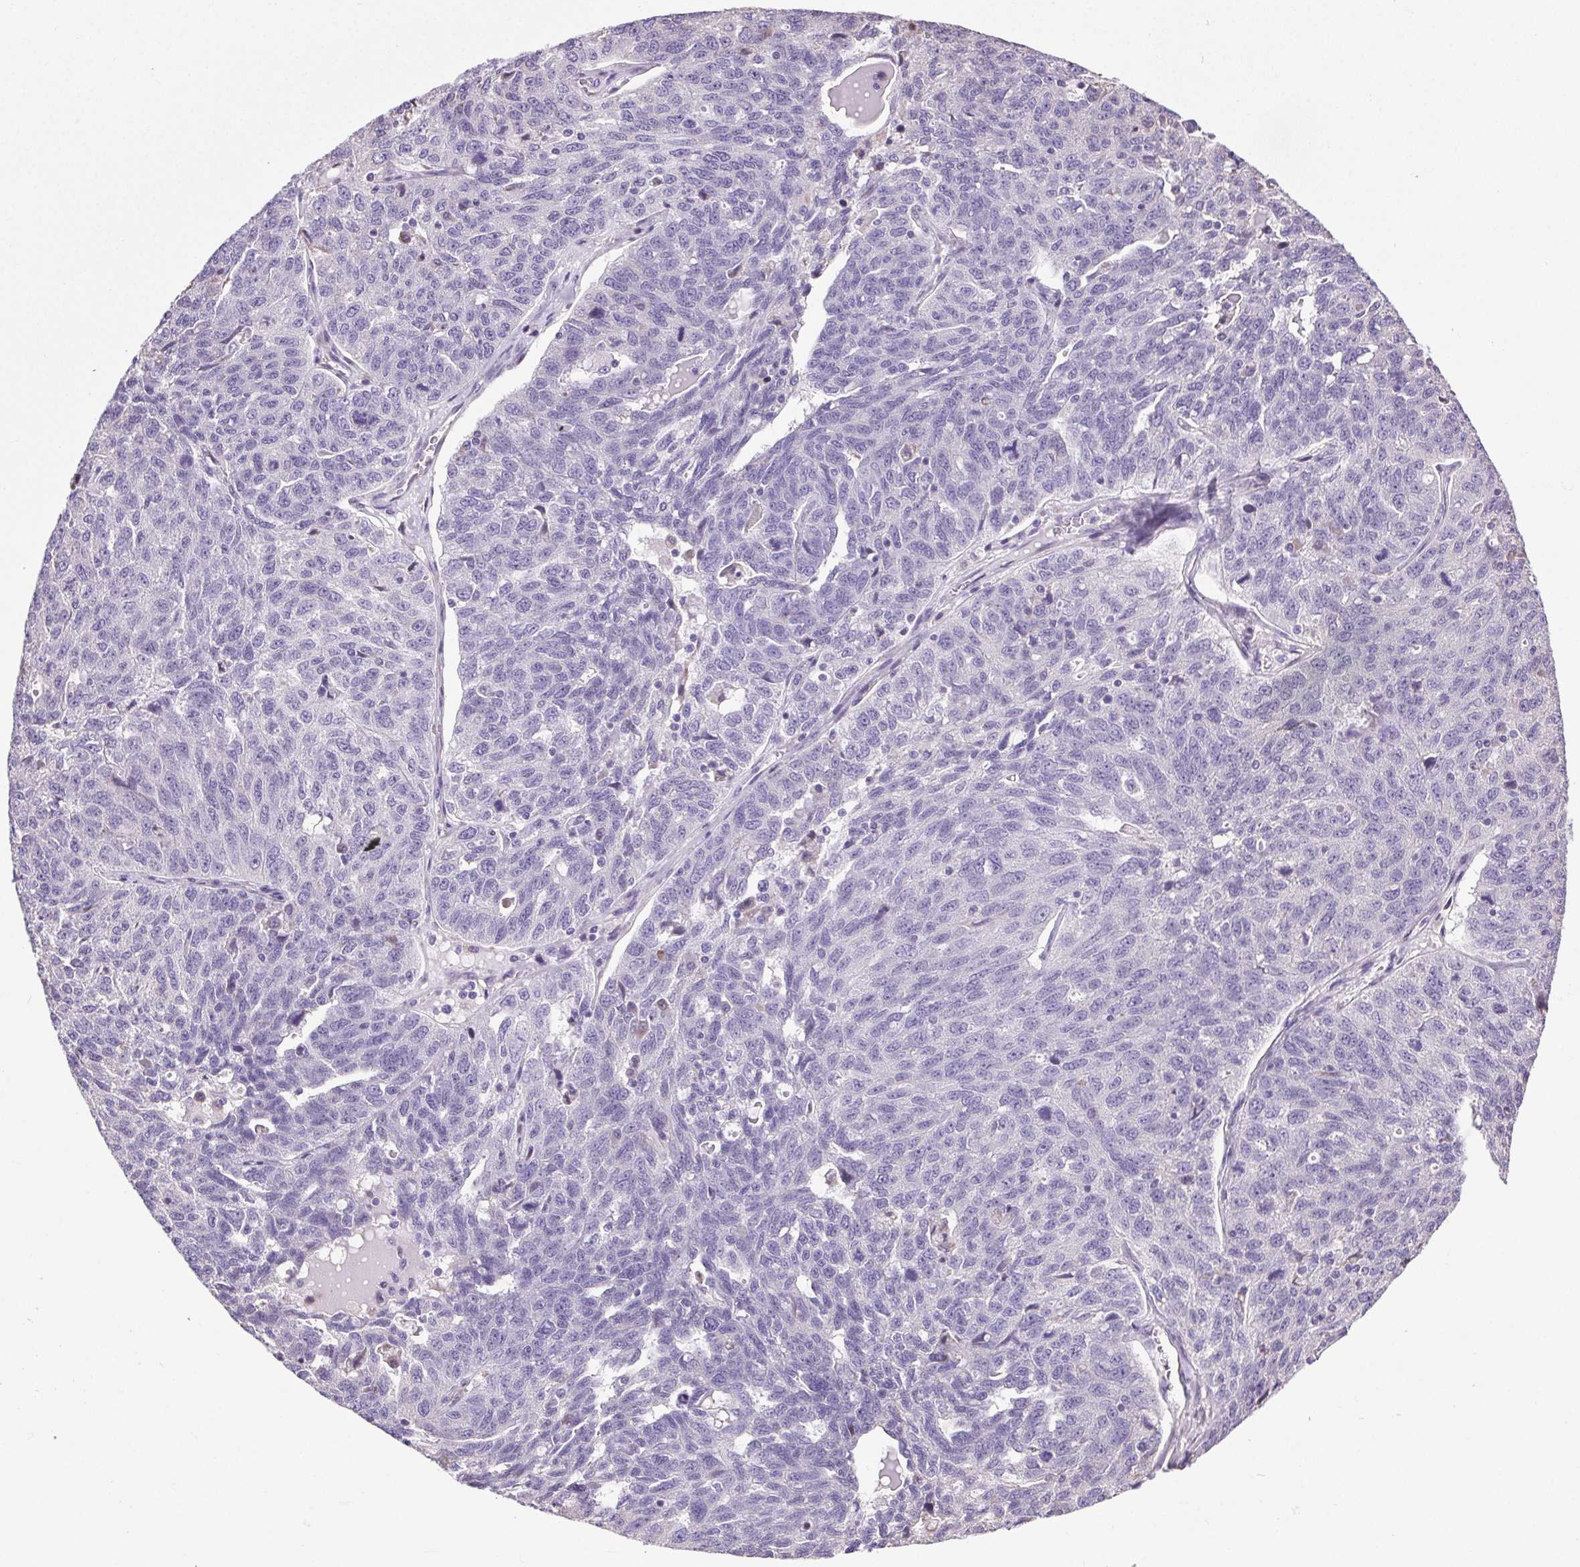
{"staining": {"intensity": "negative", "quantity": "none", "location": "none"}, "tissue": "ovarian cancer", "cell_type": "Tumor cells", "image_type": "cancer", "snomed": [{"axis": "morphology", "description": "Cystadenocarcinoma, serous, NOS"}, {"axis": "topography", "description": "Ovary"}], "caption": "A histopathology image of ovarian cancer stained for a protein demonstrates no brown staining in tumor cells.", "gene": "SNX31", "patient": {"sex": "female", "age": 71}}